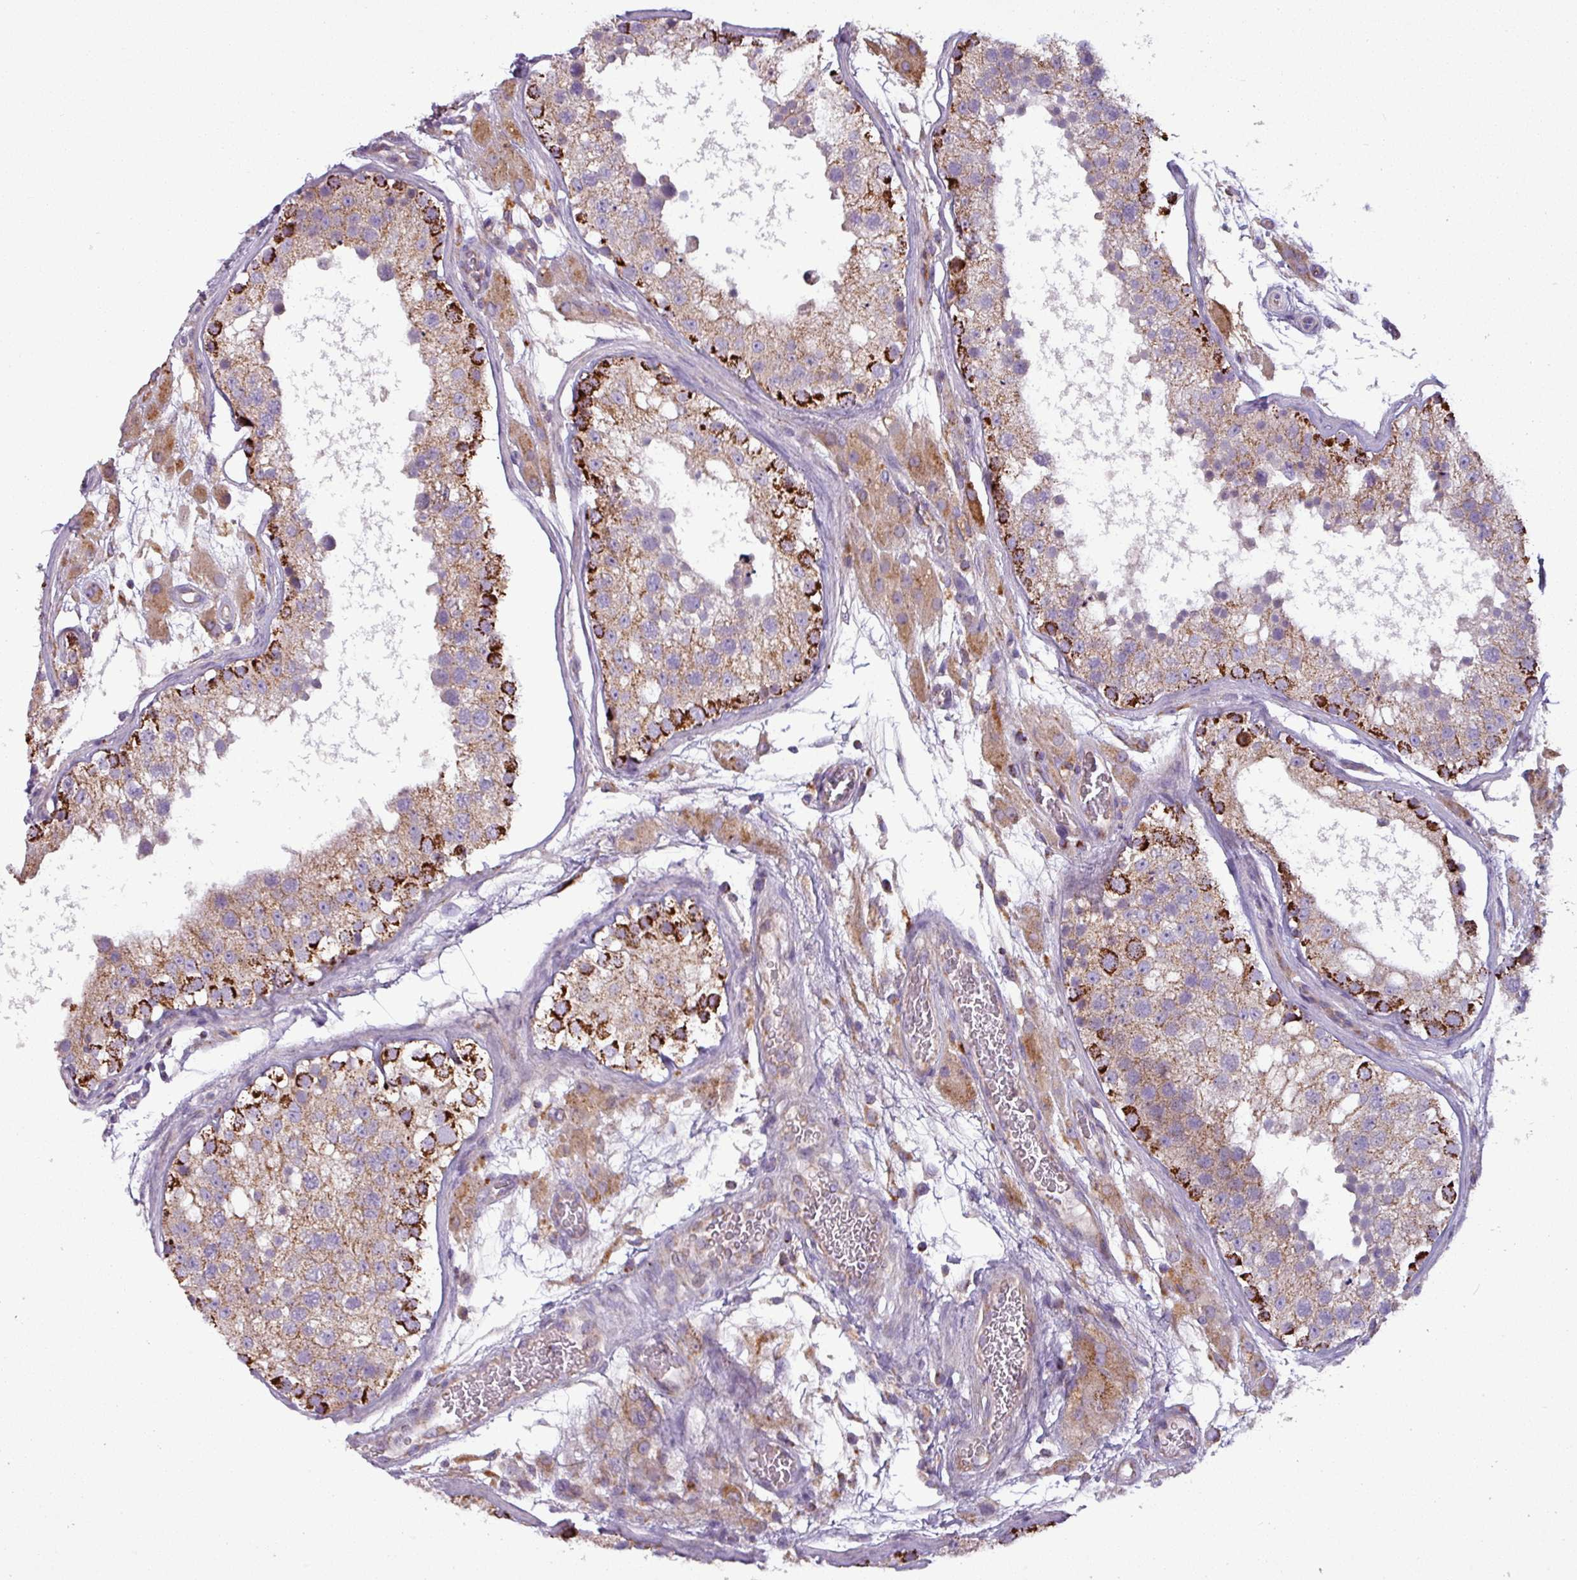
{"staining": {"intensity": "strong", "quantity": "25%-75%", "location": "cytoplasmic/membranous"}, "tissue": "testis", "cell_type": "Cells in seminiferous ducts", "image_type": "normal", "snomed": [{"axis": "morphology", "description": "Normal tissue, NOS"}, {"axis": "topography", "description": "Testis"}], "caption": "DAB (3,3'-diaminobenzidine) immunohistochemical staining of normal human testis reveals strong cytoplasmic/membranous protein staining in about 25%-75% of cells in seminiferous ducts. (DAB (3,3'-diaminobenzidine) IHC, brown staining for protein, blue staining for nuclei).", "gene": "PNMA6A", "patient": {"sex": "male", "age": 26}}